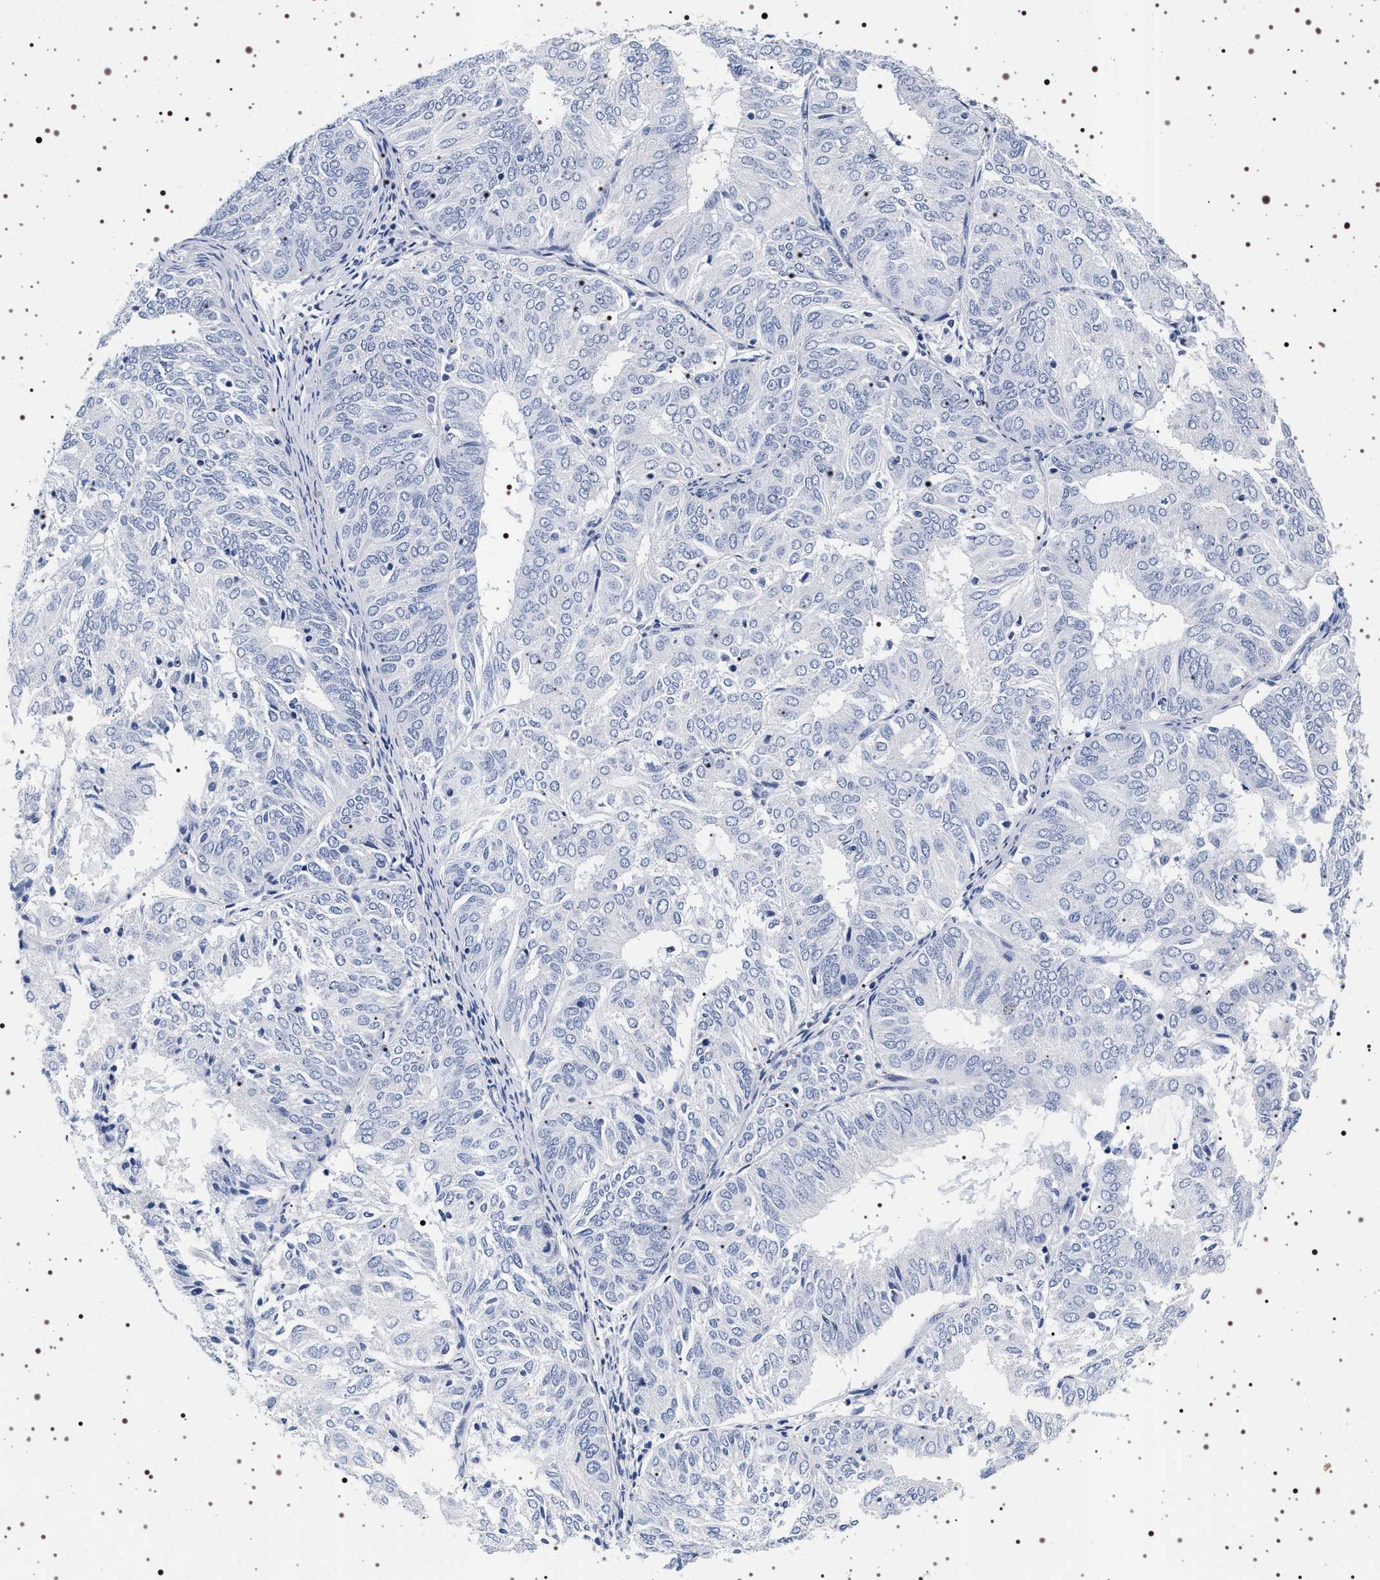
{"staining": {"intensity": "negative", "quantity": "none", "location": "none"}, "tissue": "endometrial cancer", "cell_type": "Tumor cells", "image_type": "cancer", "snomed": [{"axis": "morphology", "description": "Adenocarcinoma, NOS"}, {"axis": "topography", "description": "Uterus"}], "caption": "This is an IHC image of human endometrial cancer (adenocarcinoma). There is no staining in tumor cells.", "gene": "SYN1", "patient": {"sex": "female", "age": 60}}